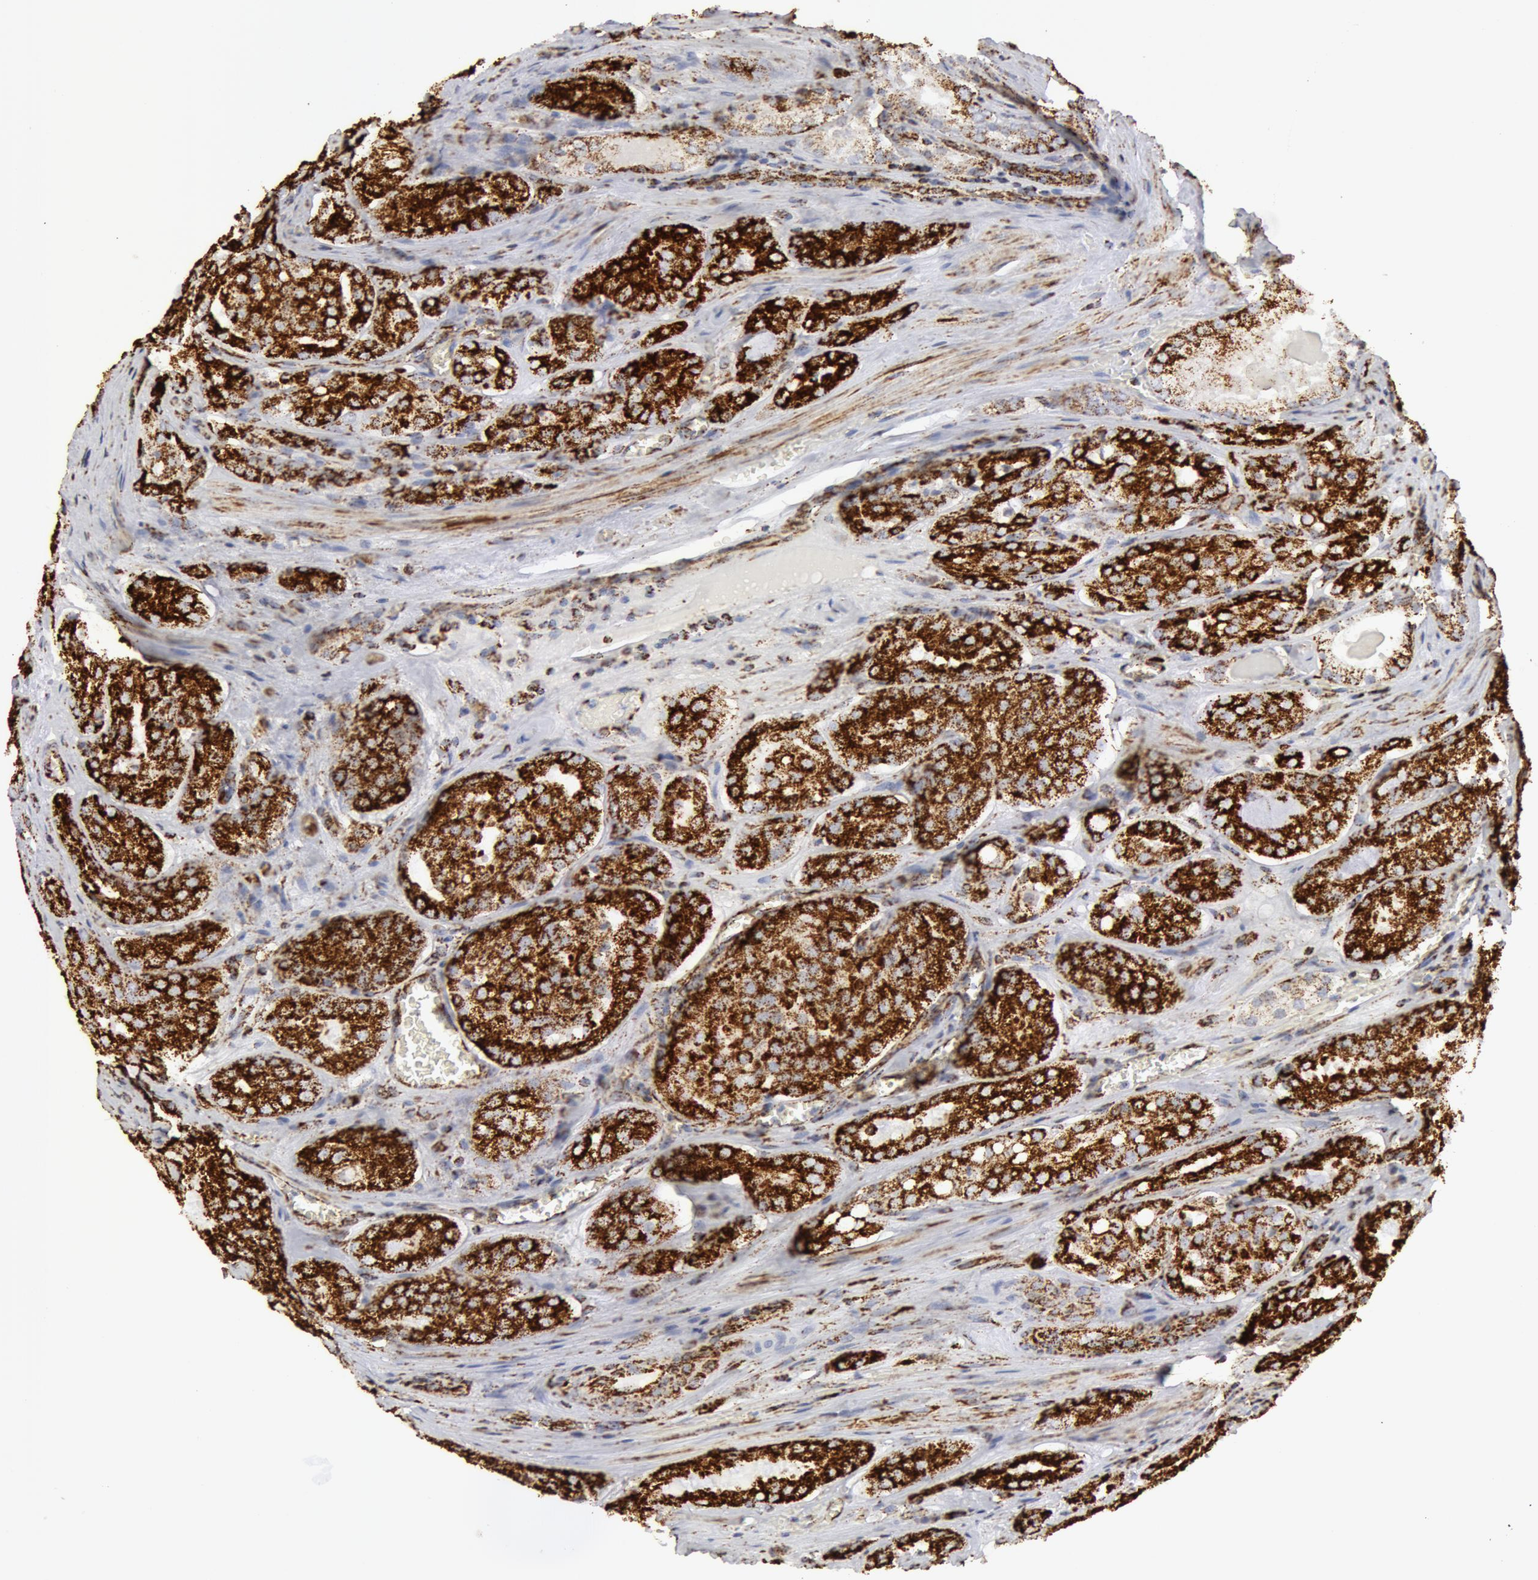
{"staining": {"intensity": "strong", "quantity": ">75%", "location": "cytoplasmic/membranous"}, "tissue": "prostate cancer", "cell_type": "Tumor cells", "image_type": "cancer", "snomed": [{"axis": "morphology", "description": "Adenocarcinoma, Medium grade"}, {"axis": "topography", "description": "Prostate"}], "caption": "Prostate cancer stained for a protein demonstrates strong cytoplasmic/membranous positivity in tumor cells. Nuclei are stained in blue.", "gene": "ATP5F1B", "patient": {"sex": "male", "age": 60}}